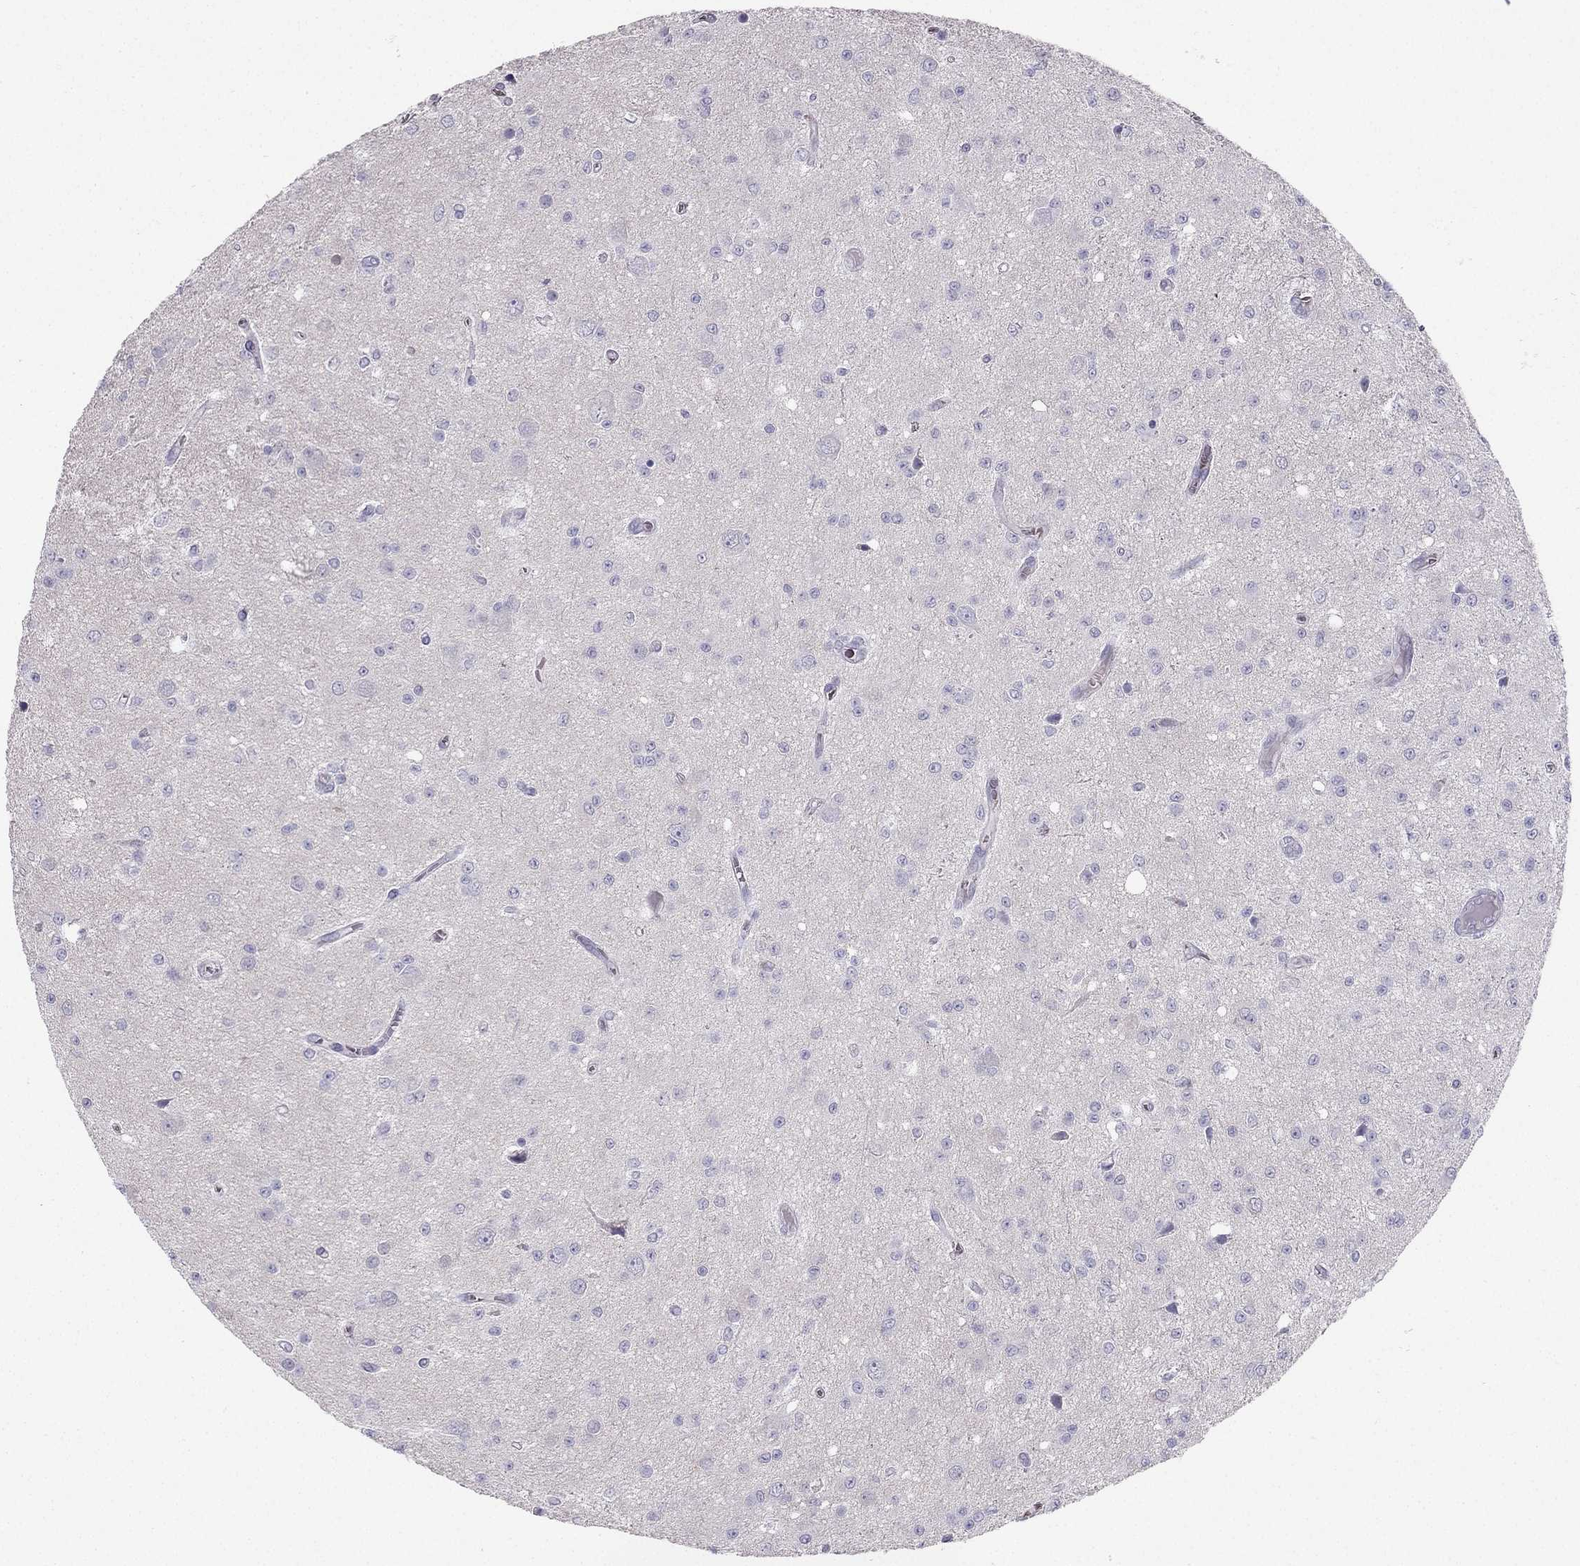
{"staining": {"intensity": "negative", "quantity": "none", "location": "none"}, "tissue": "glioma", "cell_type": "Tumor cells", "image_type": "cancer", "snomed": [{"axis": "morphology", "description": "Glioma, malignant, Low grade"}, {"axis": "topography", "description": "Brain"}], "caption": "Malignant low-grade glioma was stained to show a protein in brown. There is no significant expression in tumor cells. (DAB immunohistochemistry visualized using brightfield microscopy, high magnification).", "gene": "RSPH14", "patient": {"sex": "female", "age": 45}}